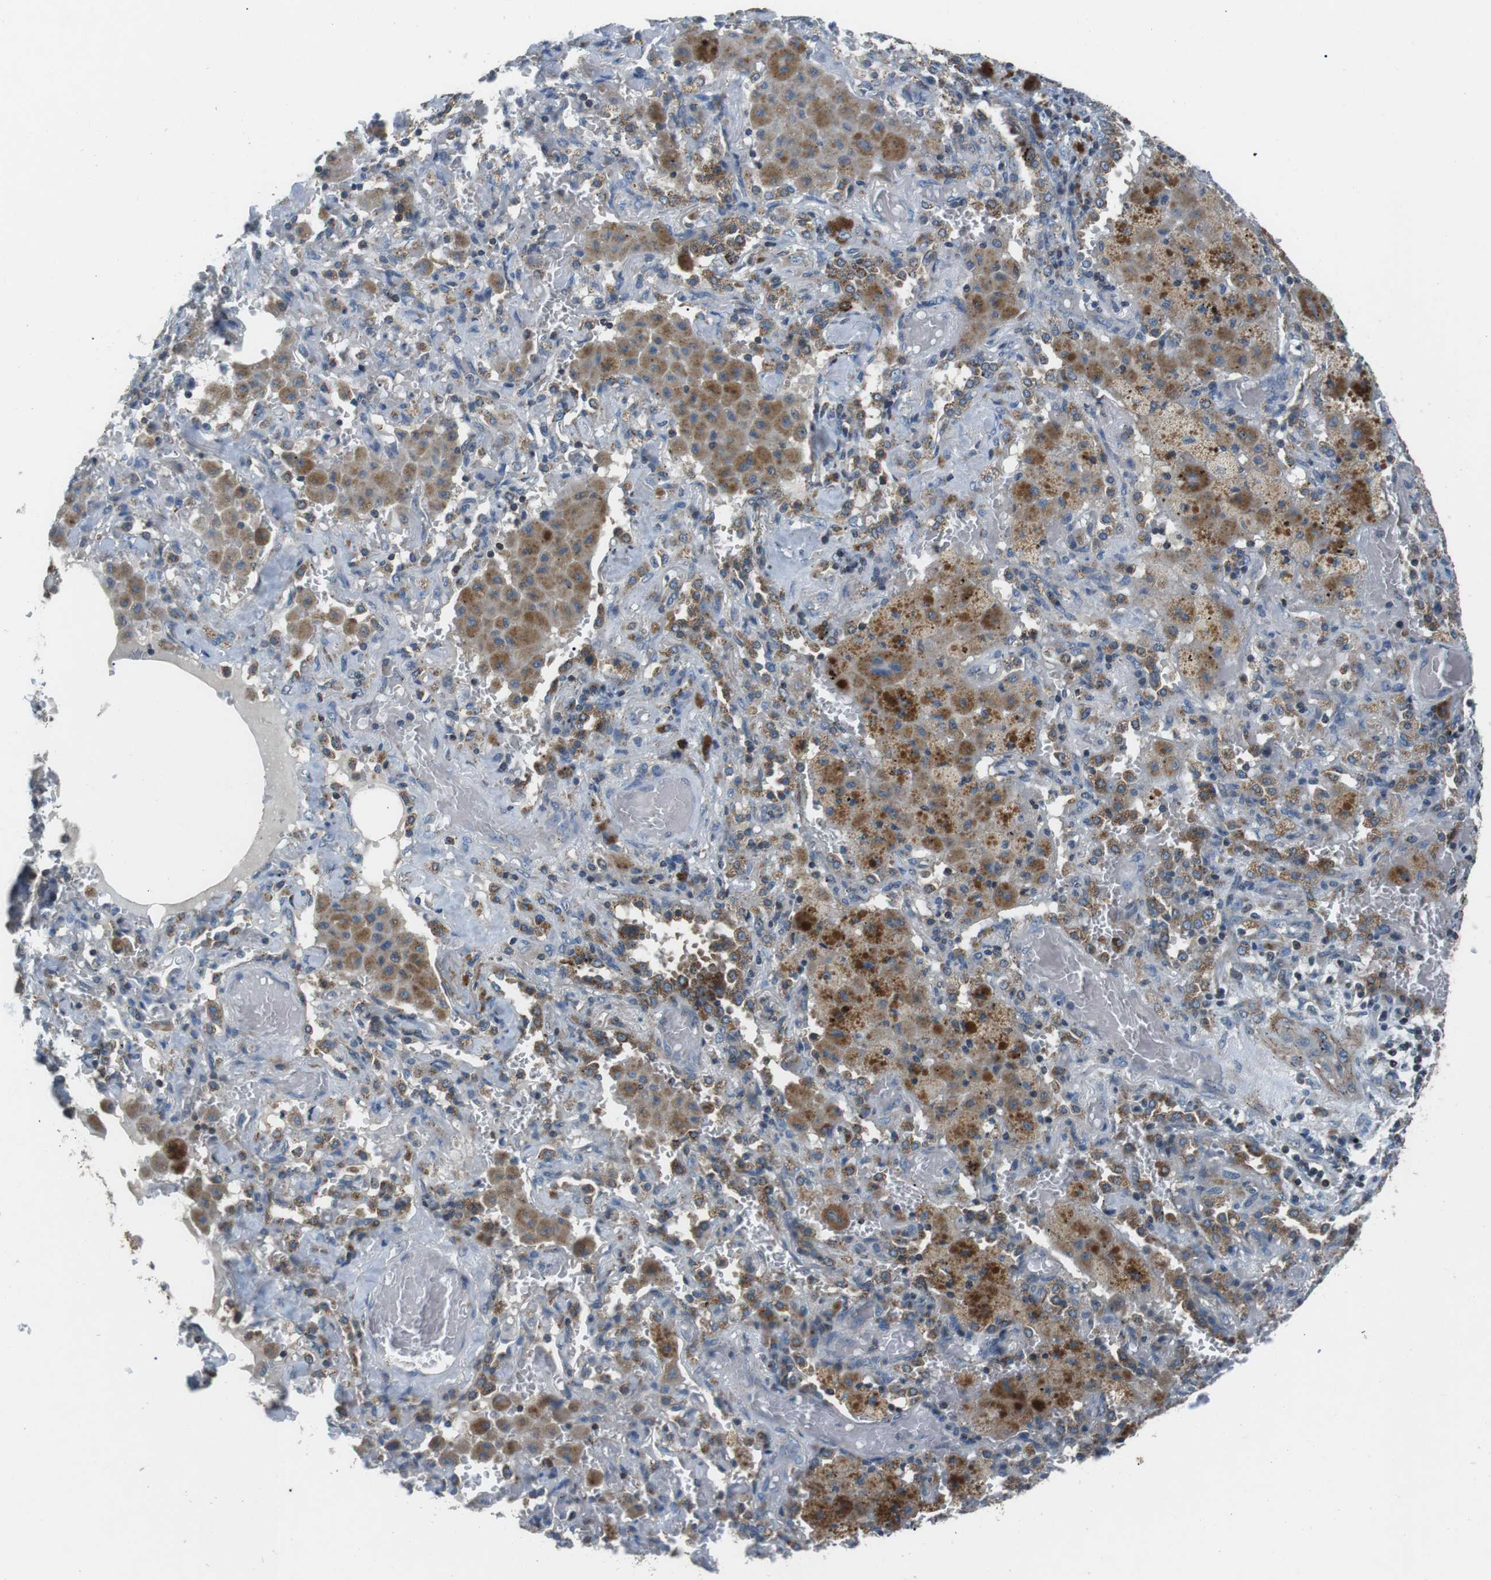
{"staining": {"intensity": "negative", "quantity": "none", "location": "none"}, "tissue": "lung cancer", "cell_type": "Tumor cells", "image_type": "cancer", "snomed": [{"axis": "morphology", "description": "Squamous cell carcinoma, NOS"}, {"axis": "topography", "description": "Lung"}], "caption": "High power microscopy photomicrograph of an immunohistochemistry image of lung squamous cell carcinoma, revealing no significant positivity in tumor cells.", "gene": "FAM3B", "patient": {"sex": "female", "age": 47}}